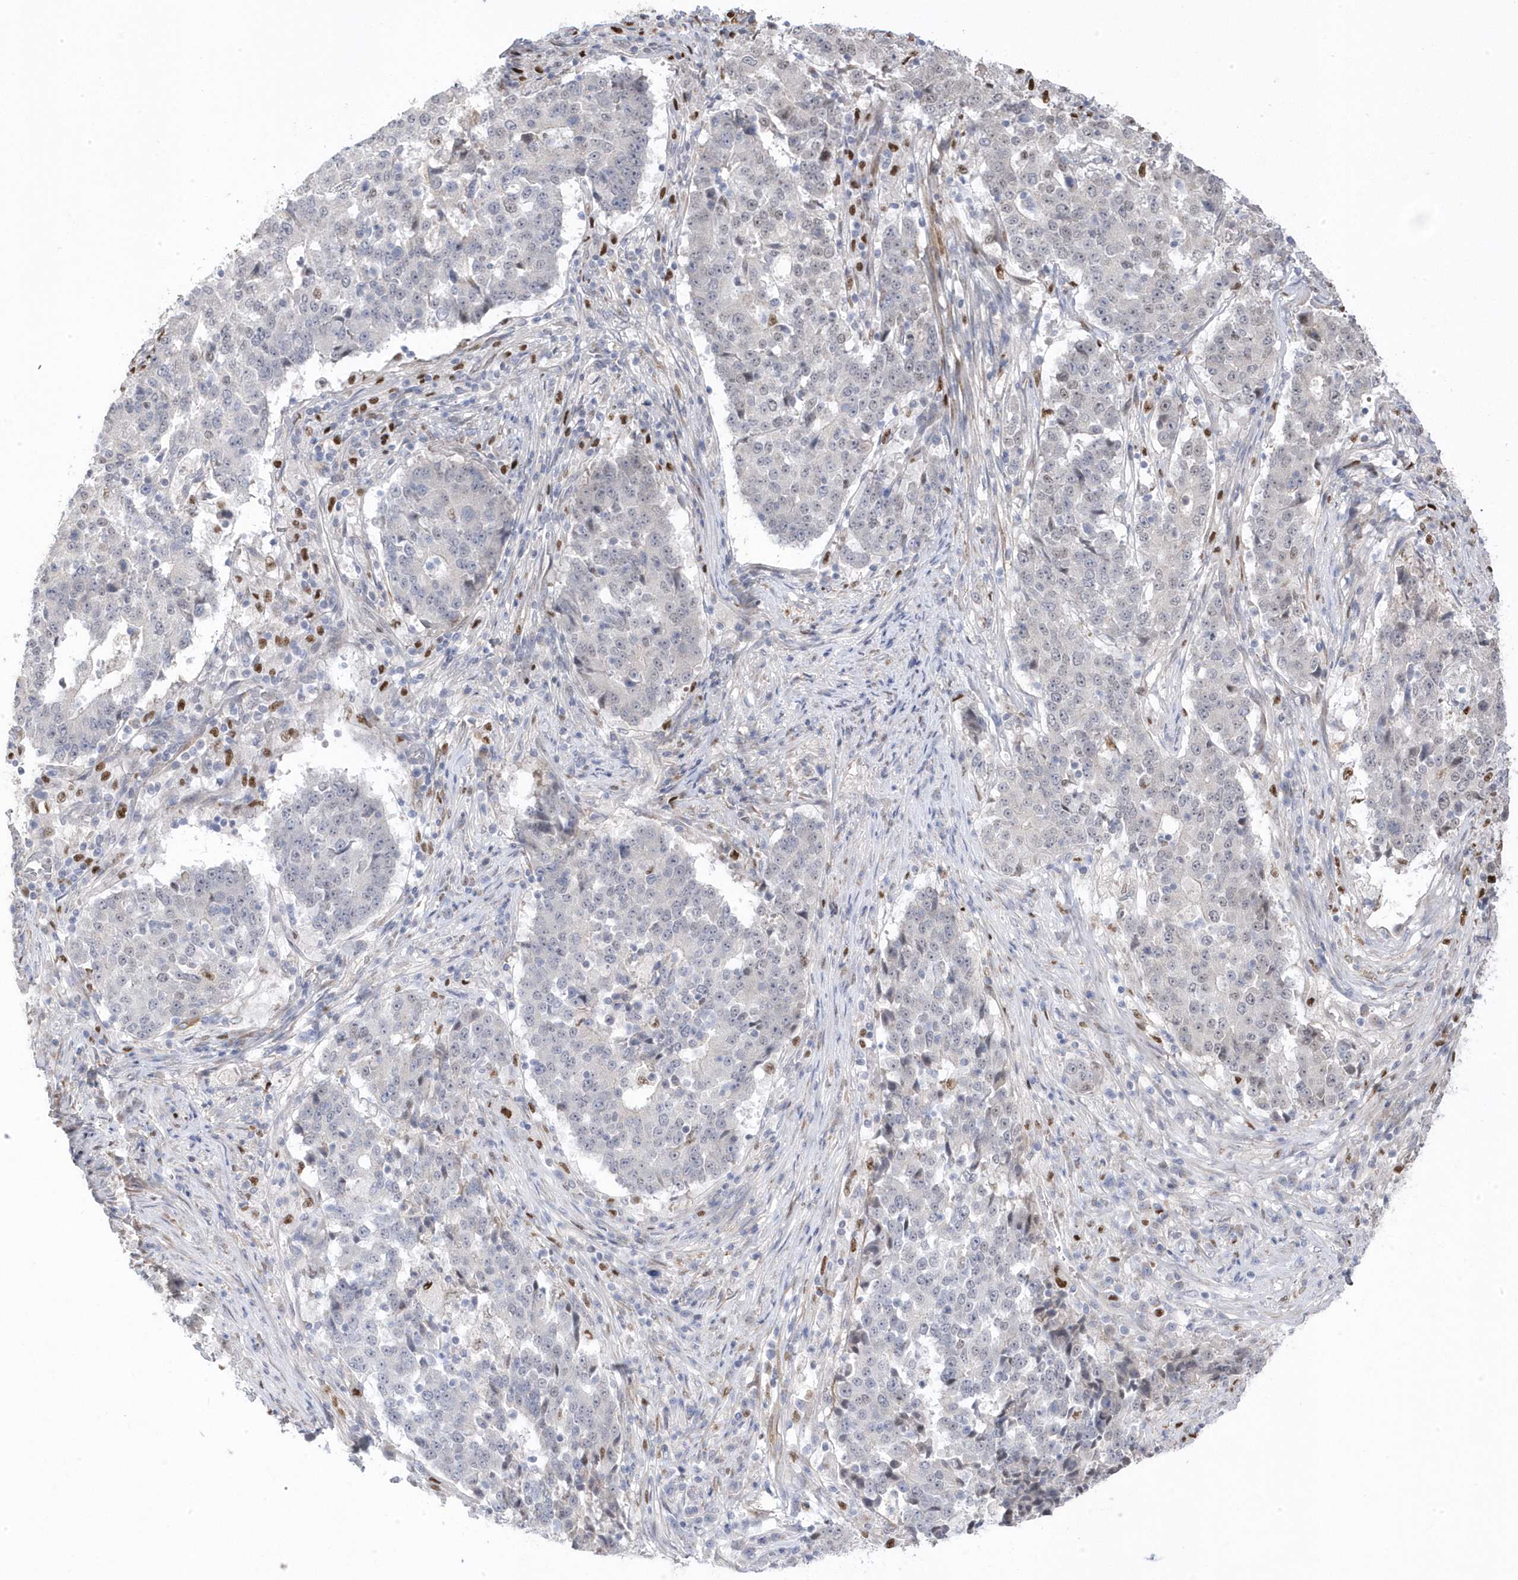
{"staining": {"intensity": "negative", "quantity": "none", "location": "none"}, "tissue": "stomach cancer", "cell_type": "Tumor cells", "image_type": "cancer", "snomed": [{"axis": "morphology", "description": "Adenocarcinoma, NOS"}, {"axis": "topography", "description": "Stomach"}], "caption": "High magnification brightfield microscopy of stomach cancer stained with DAB (brown) and counterstained with hematoxylin (blue): tumor cells show no significant expression.", "gene": "GTPBP6", "patient": {"sex": "male", "age": 59}}